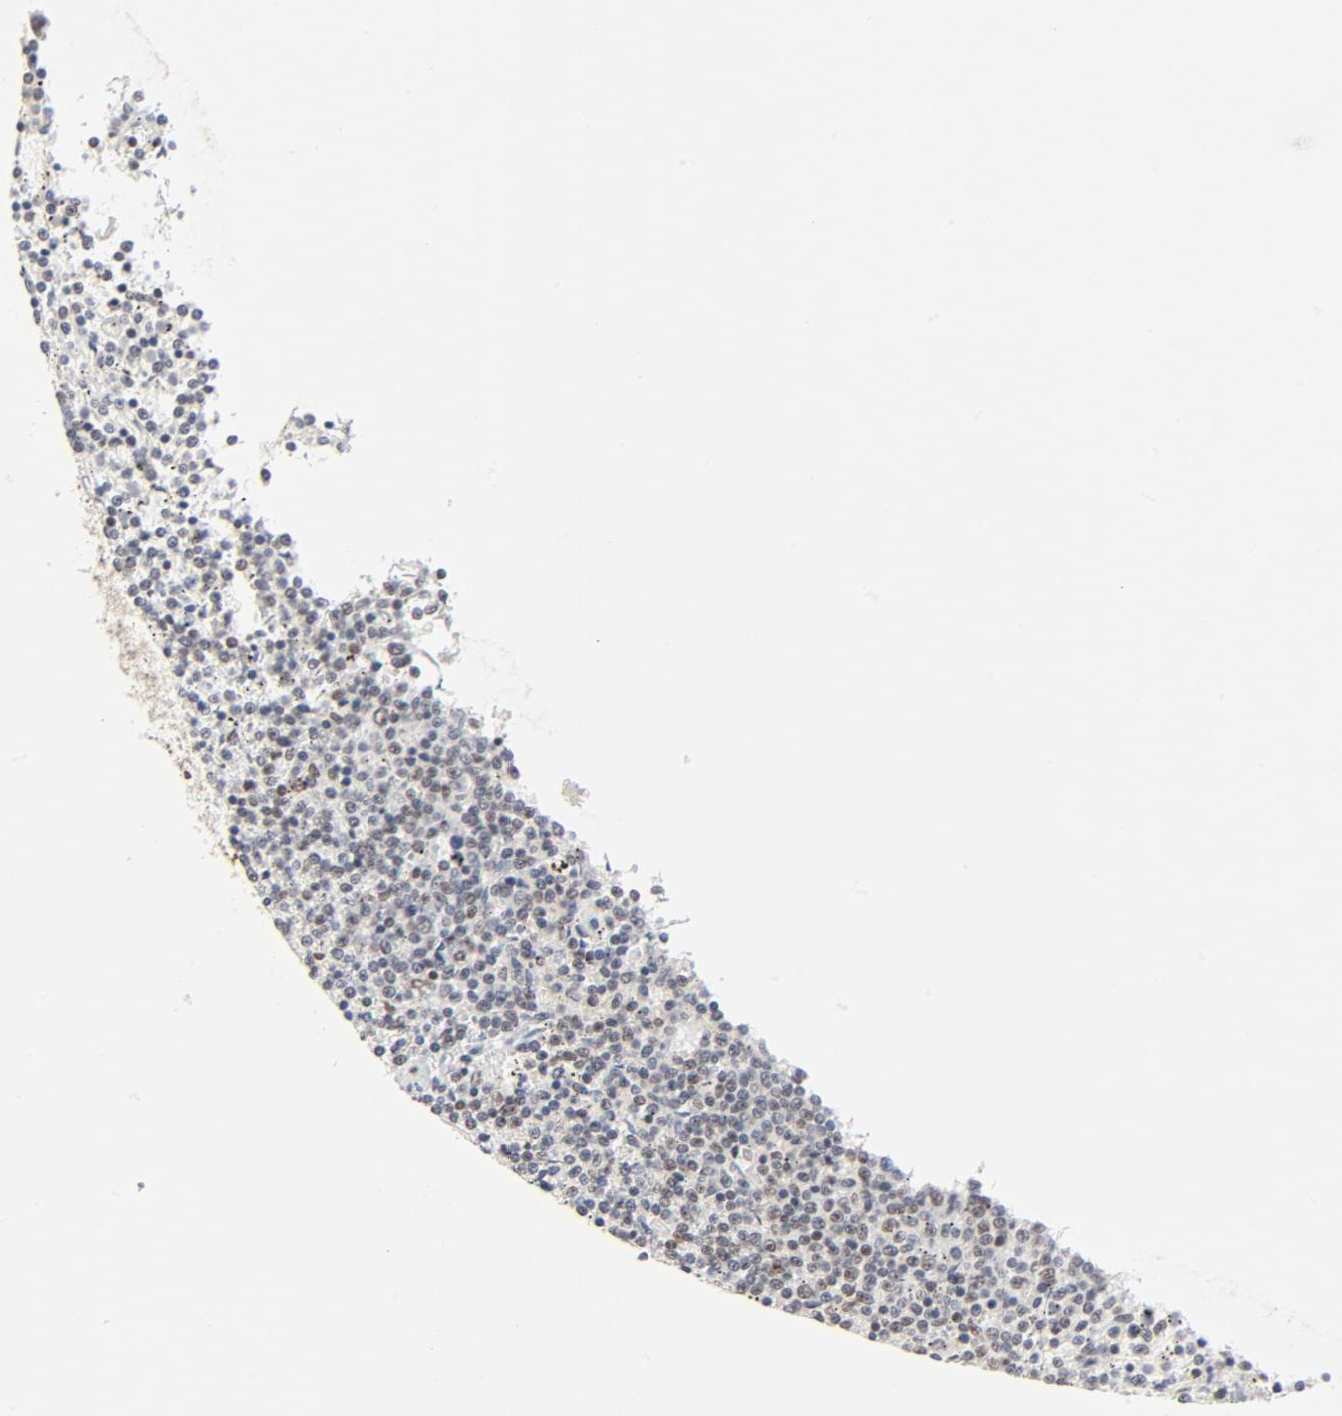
{"staining": {"intensity": "weak", "quantity": "<25%", "location": "nuclear"}, "tissue": "lymphoma", "cell_type": "Tumor cells", "image_type": "cancer", "snomed": [{"axis": "morphology", "description": "Malignant lymphoma, non-Hodgkin's type, Low grade"}, {"axis": "topography", "description": "Spleen"}], "caption": "Protein analysis of lymphoma demonstrates no significant expression in tumor cells.", "gene": "GTF2H1", "patient": {"sex": "female", "age": 50}}